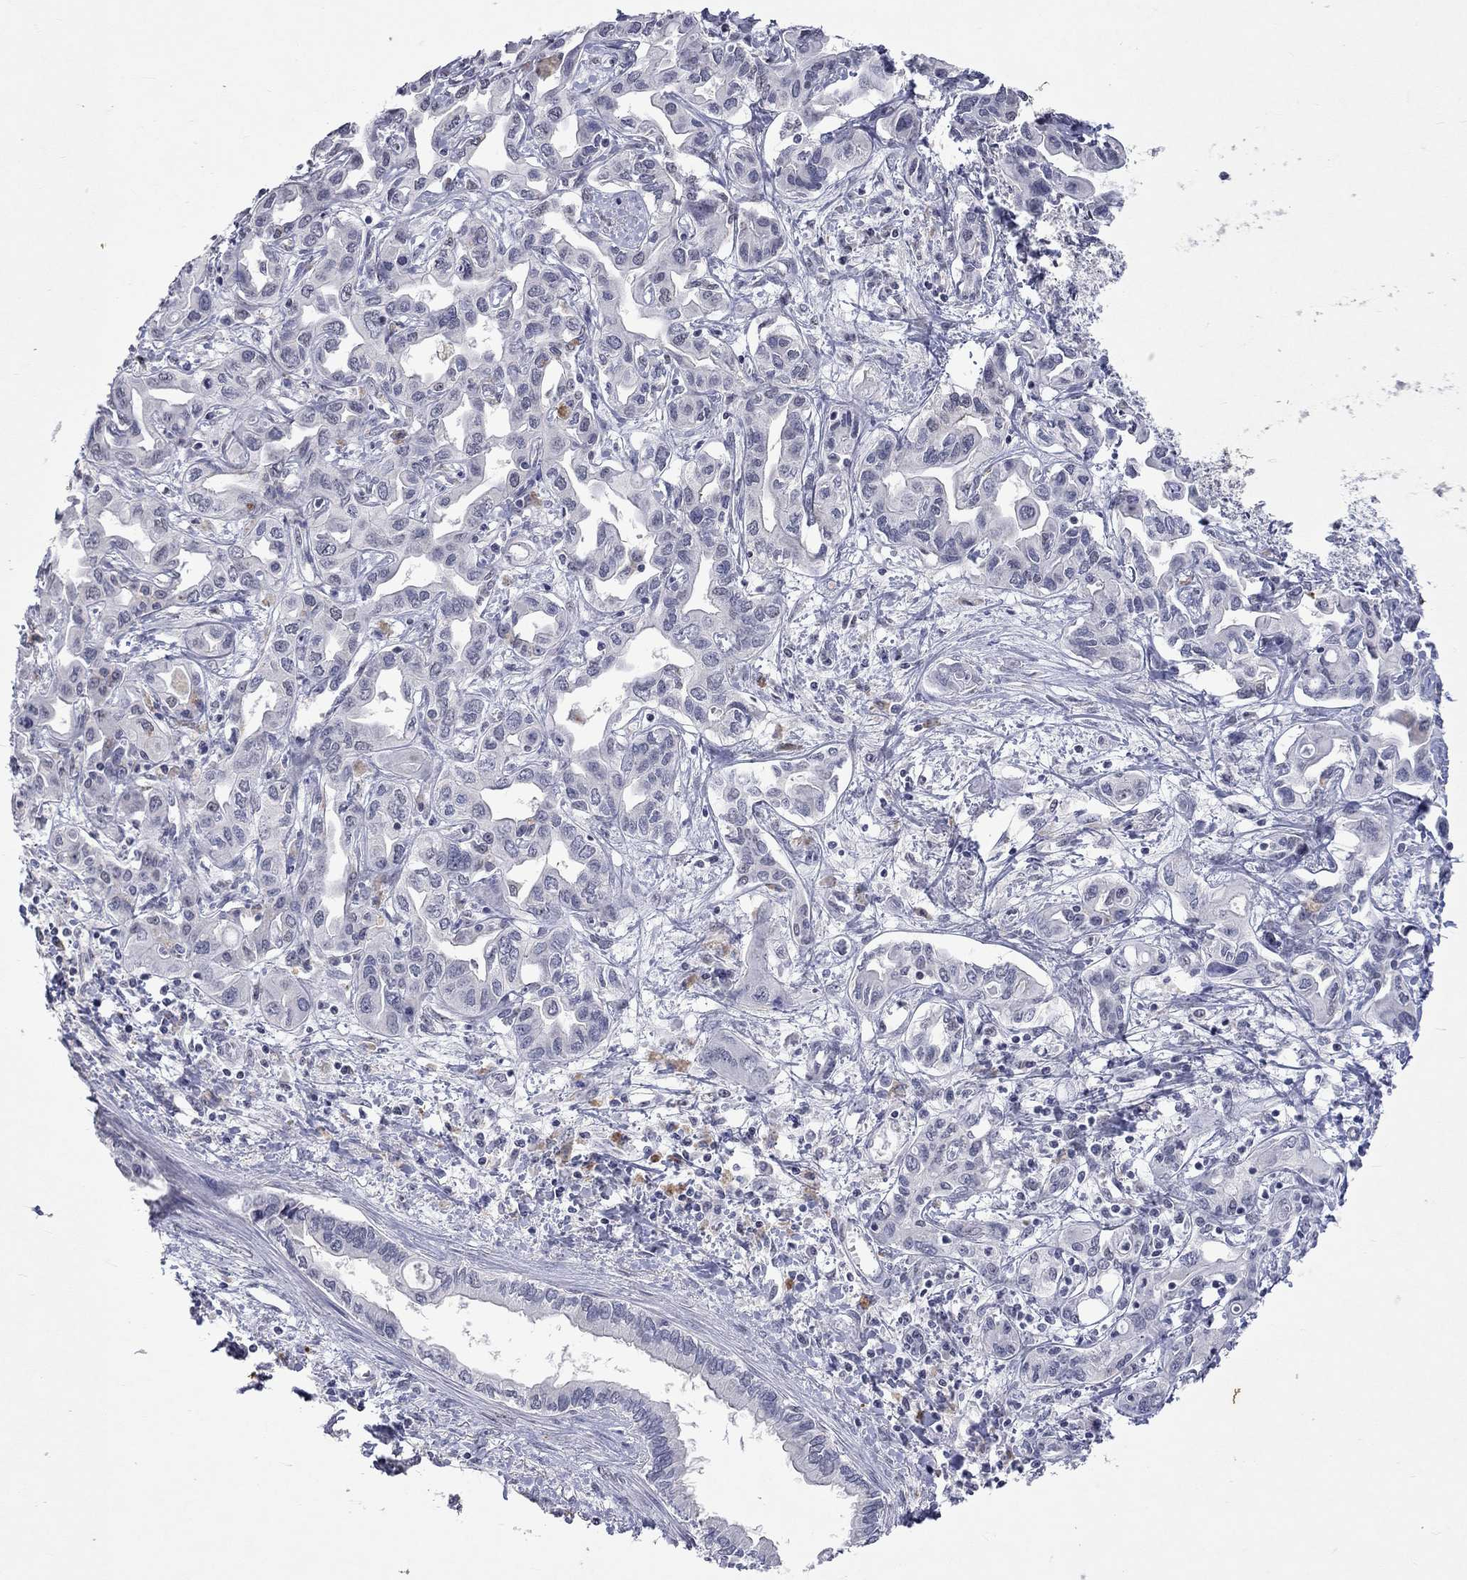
{"staining": {"intensity": "negative", "quantity": "none", "location": "none"}, "tissue": "liver cancer", "cell_type": "Tumor cells", "image_type": "cancer", "snomed": [{"axis": "morphology", "description": "Cholangiocarcinoma"}, {"axis": "topography", "description": "Liver"}], "caption": "IHC photomicrograph of cholangiocarcinoma (liver) stained for a protein (brown), which shows no staining in tumor cells.", "gene": "TMEM143", "patient": {"sex": "female", "age": 64}}